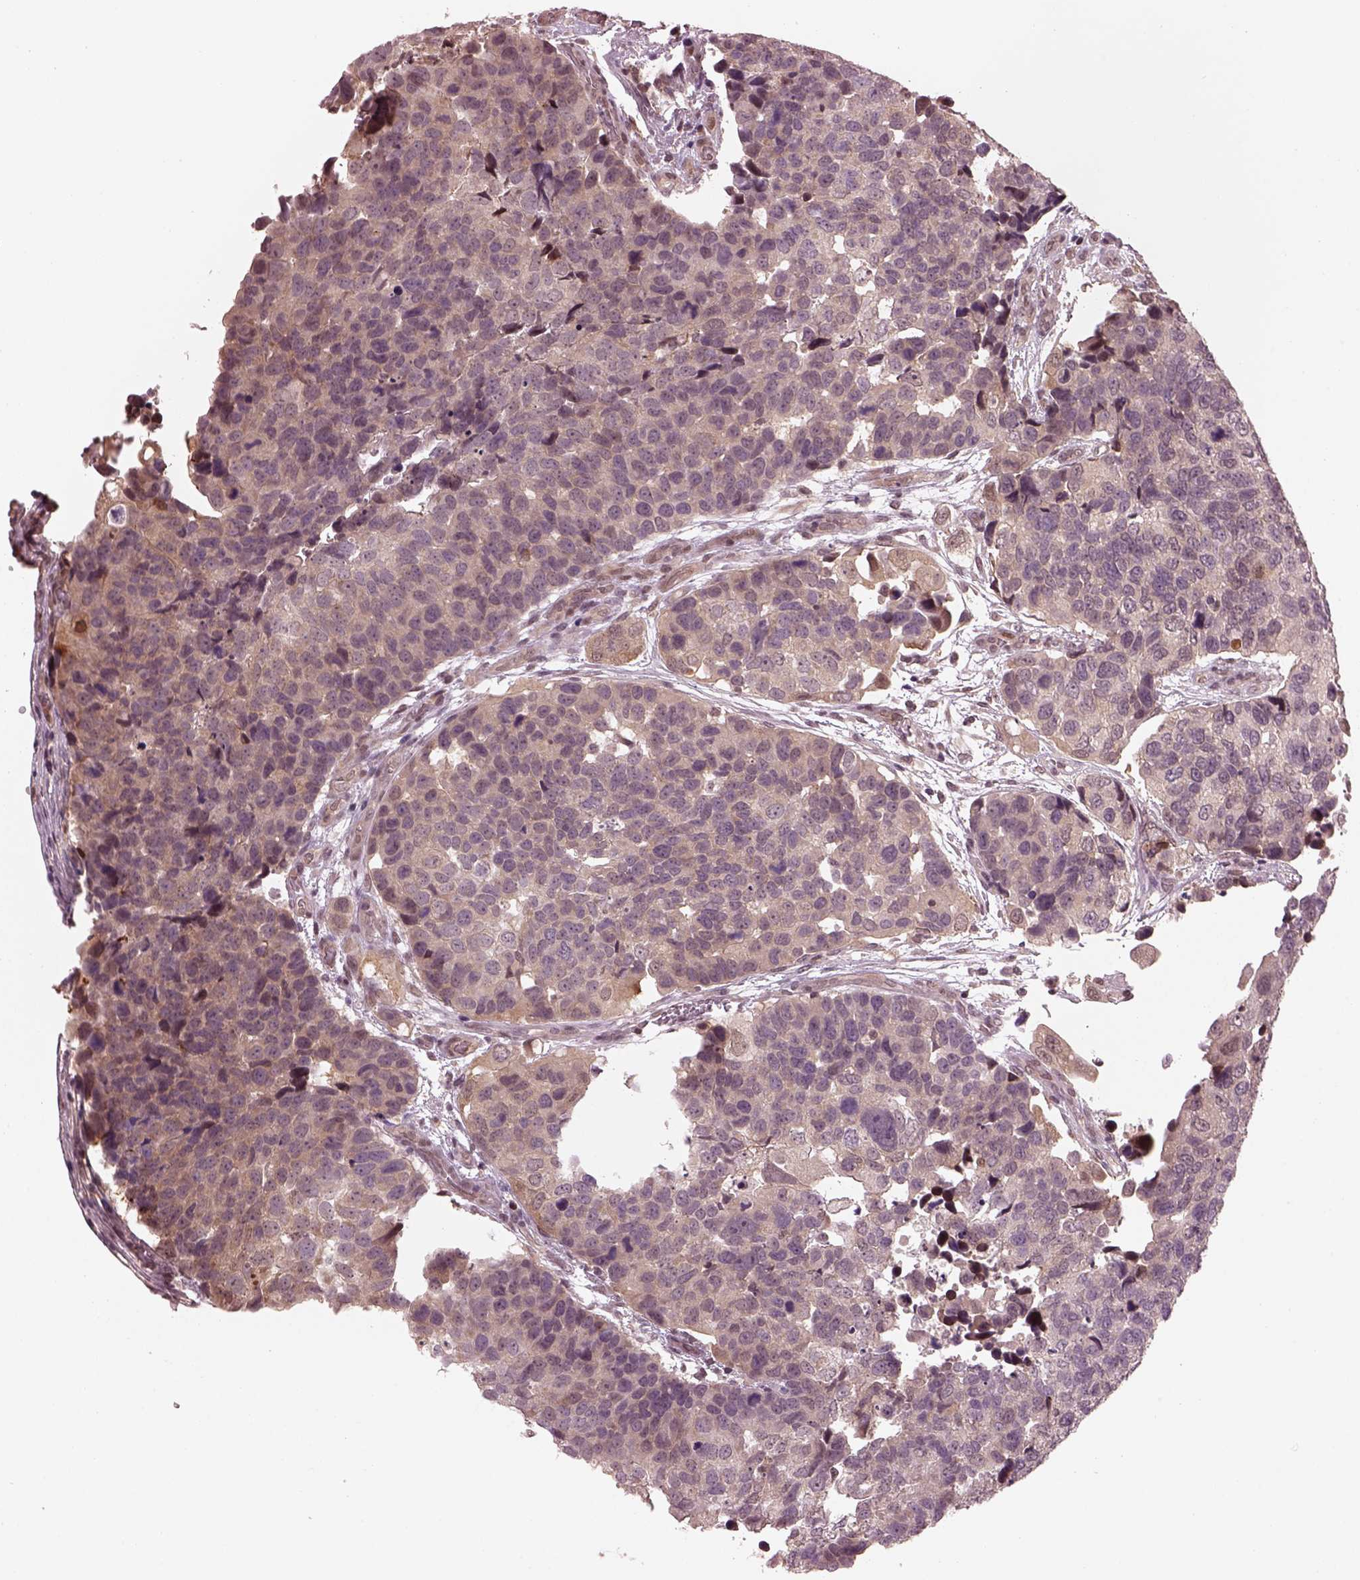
{"staining": {"intensity": "negative", "quantity": "none", "location": "none"}, "tissue": "urothelial cancer", "cell_type": "Tumor cells", "image_type": "cancer", "snomed": [{"axis": "morphology", "description": "Urothelial carcinoma, High grade"}, {"axis": "topography", "description": "Urinary bladder"}], "caption": "This is an IHC photomicrograph of urothelial carcinoma (high-grade). There is no positivity in tumor cells.", "gene": "SRI", "patient": {"sex": "male", "age": 60}}